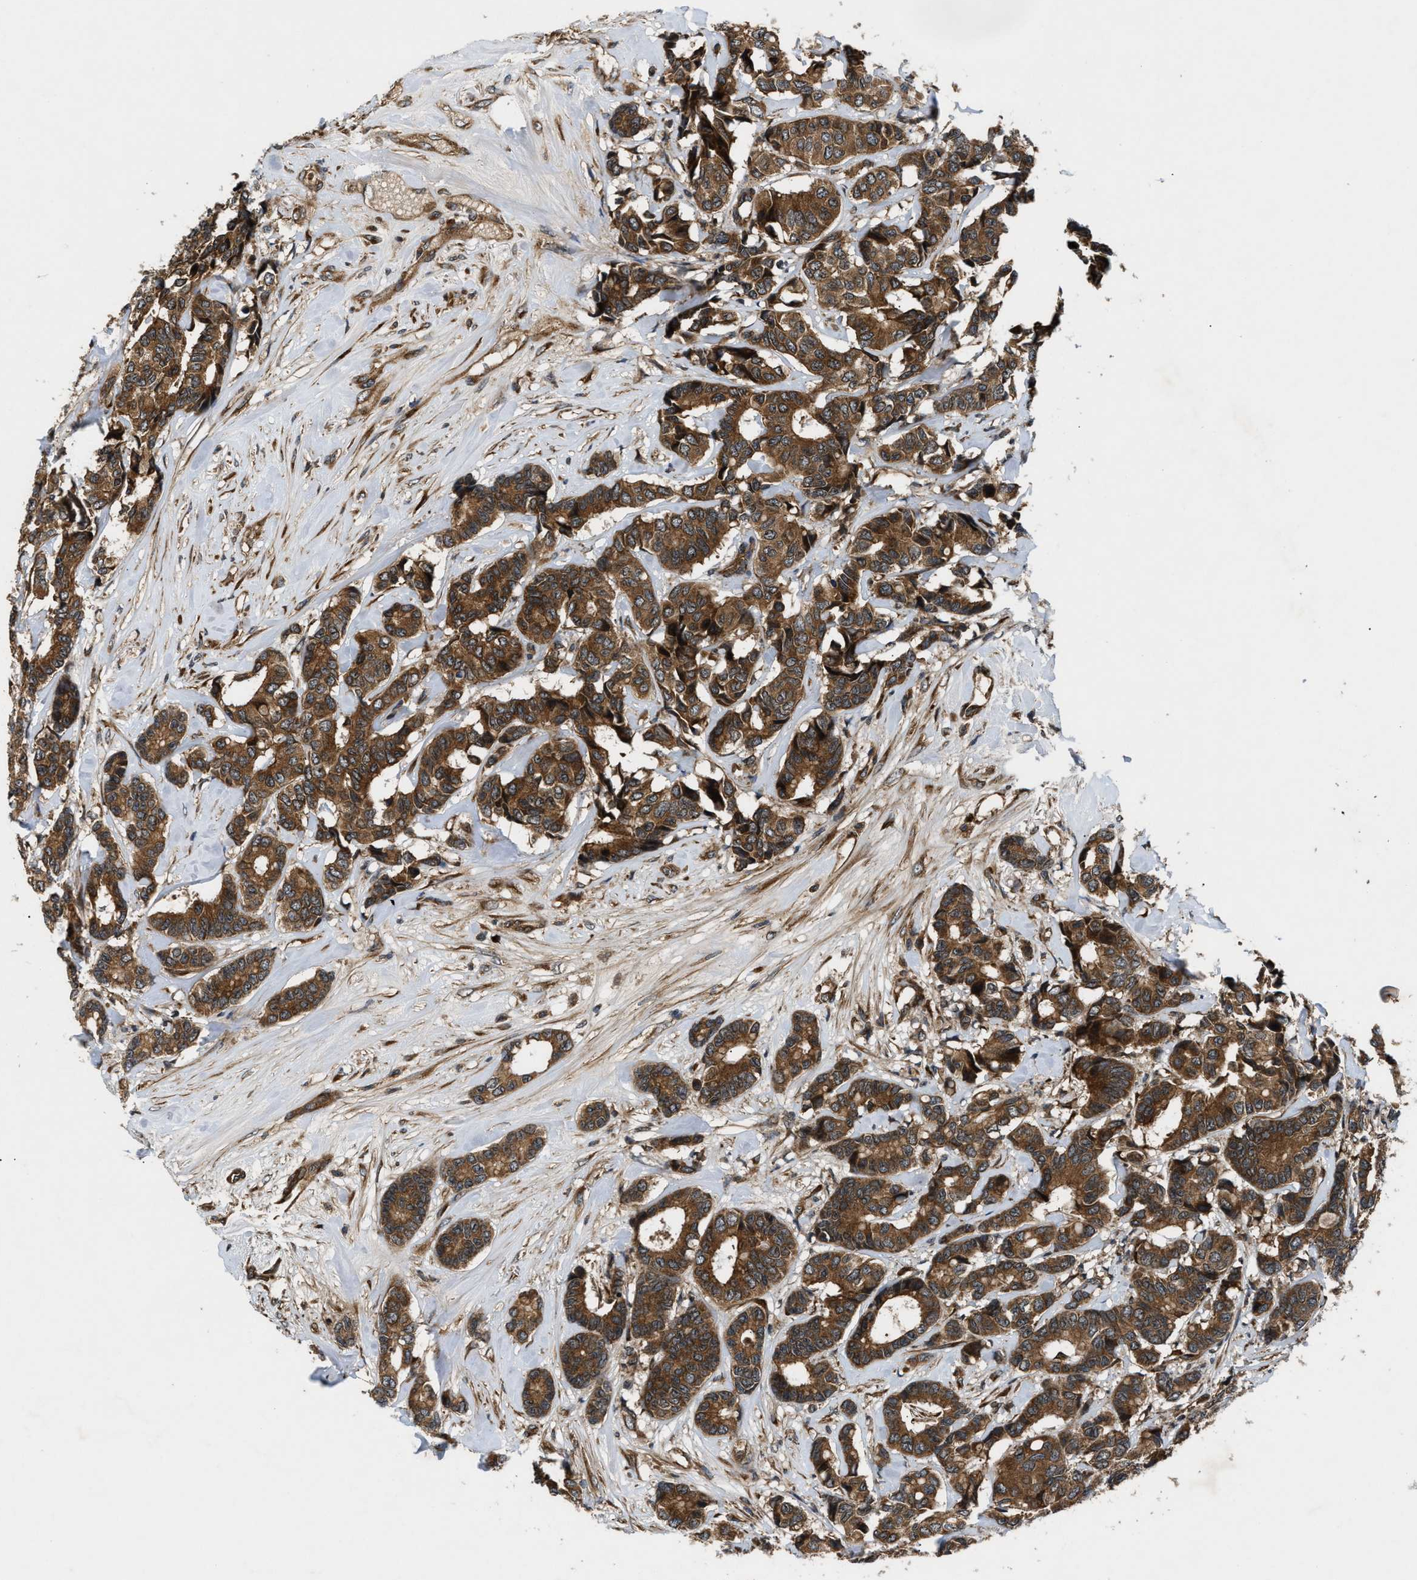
{"staining": {"intensity": "strong", "quantity": ">75%", "location": "cytoplasmic/membranous"}, "tissue": "breast cancer", "cell_type": "Tumor cells", "image_type": "cancer", "snomed": [{"axis": "morphology", "description": "Duct carcinoma"}, {"axis": "topography", "description": "Breast"}], "caption": "Brown immunohistochemical staining in human breast cancer shows strong cytoplasmic/membranous positivity in about >75% of tumor cells. (Stains: DAB (3,3'-diaminobenzidine) in brown, nuclei in blue, Microscopy: brightfield microscopy at high magnification).", "gene": "PNPLA8", "patient": {"sex": "female", "age": 87}}